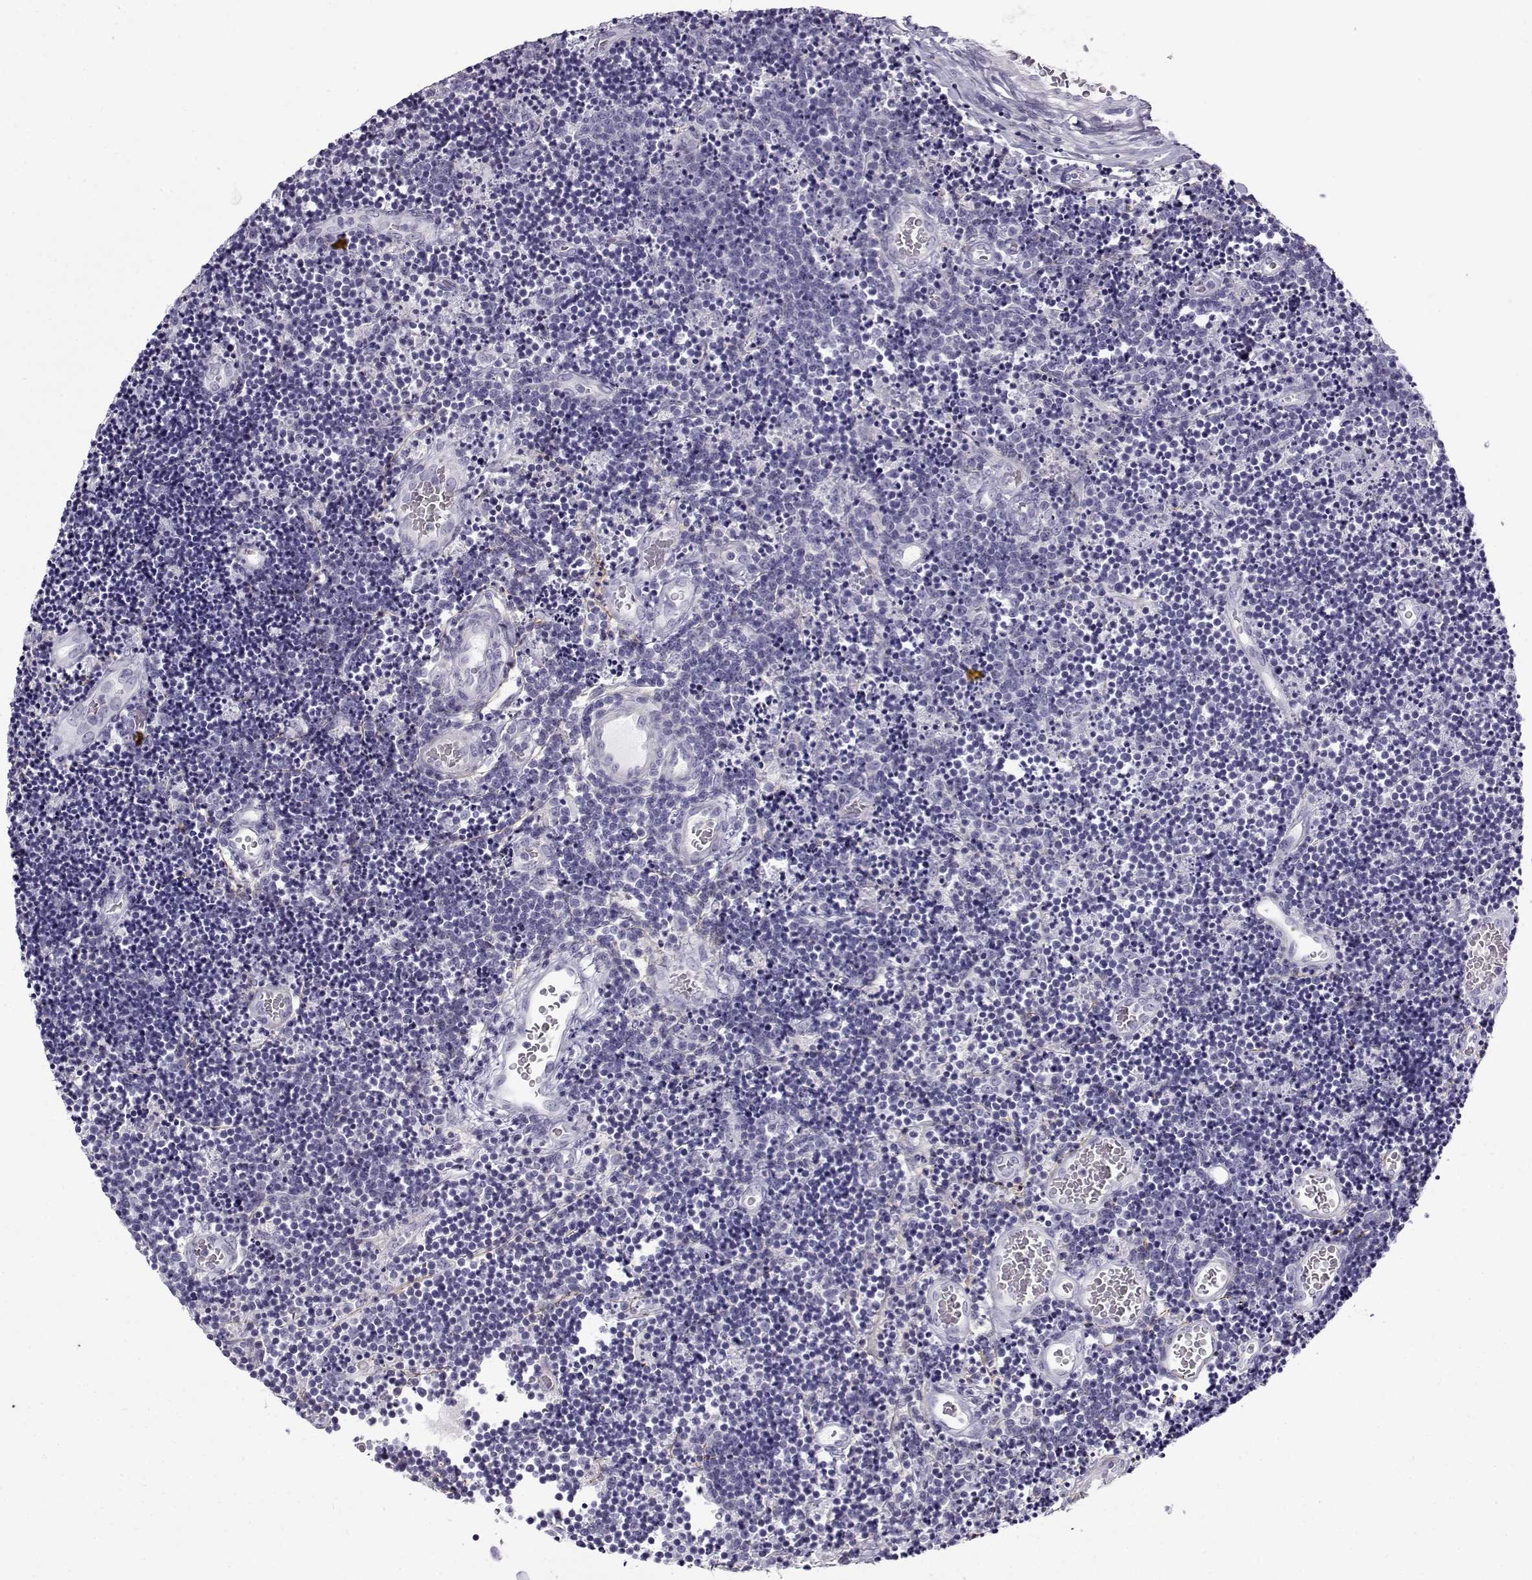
{"staining": {"intensity": "negative", "quantity": "none", "location": "none"}, "tissue": "lymphoma", "cell_type": "Tumor cells", "image_type": "cancer", "snomed": [{"axis": "morphology", "description": "Malignant lymphoma, non-Hodgkin's type, Low grade"}, {"axis": "topography", "description": "Brain"}], "caption": "Image shows no protein staining in tumor cells of lymphoma tissue.", "gene": "GTSF1L", "patient": {"sex": "female", "age": 66}}